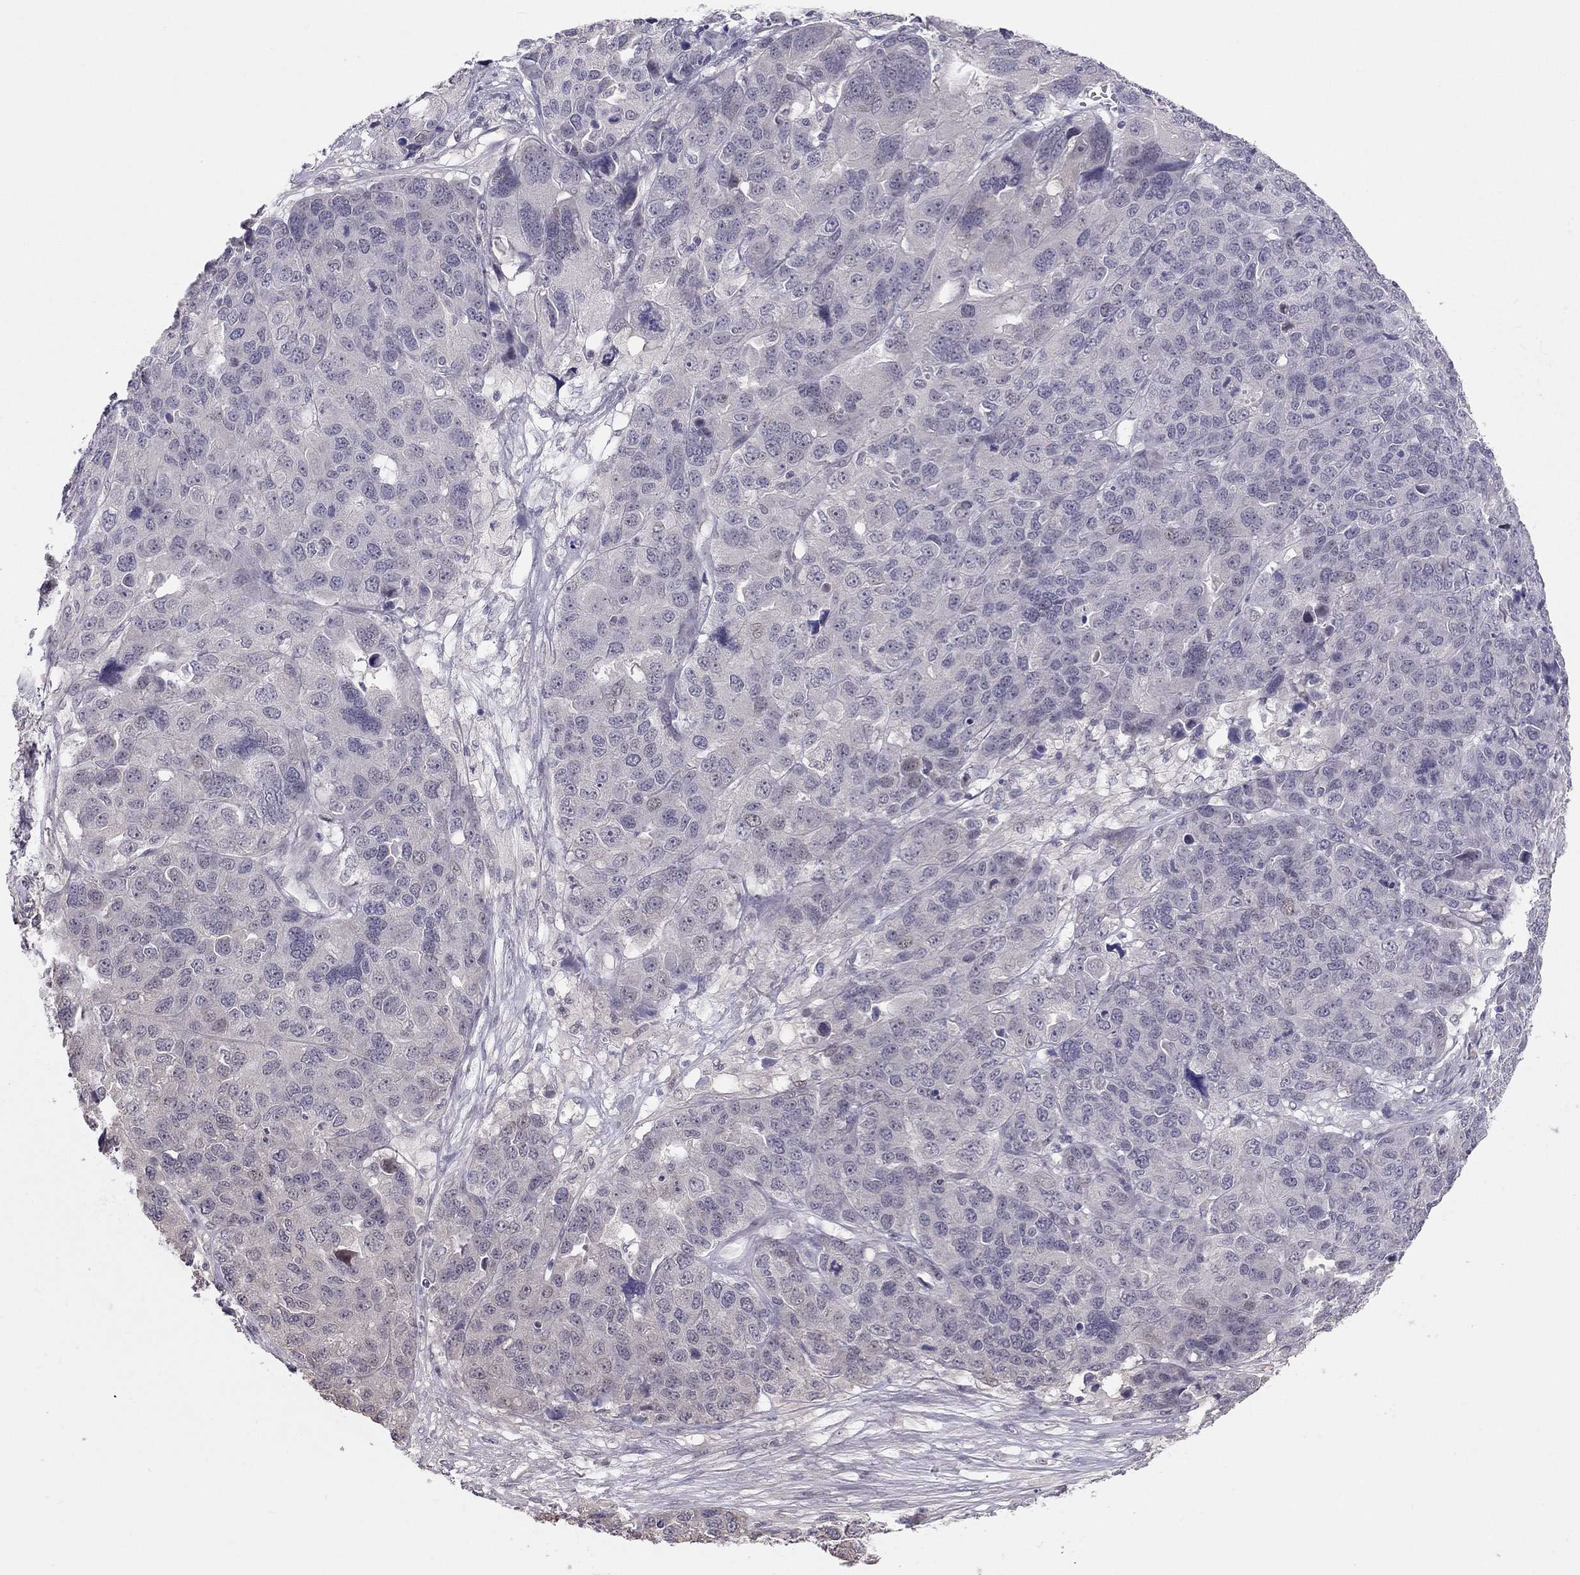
{"staining": {"intensity": "negative", "quantity": "none", "location": "none"}, "tissue": "ovarian cancer", "cell_type": "Tumor cells", "image_type": "cancer", "snomed": [{"axis": "morphology", "description": "Cystadenocarcinoma, serous, NOS"}, {"axis": "topography", "description": "Ovary"}], "caption": "IHC of human ovarian cancer (serous cystadenocarcinoma) reveals no expression in tumor cells.", "gene": "HSF2BP", "patient": {"sex": "female", "age": 87}}